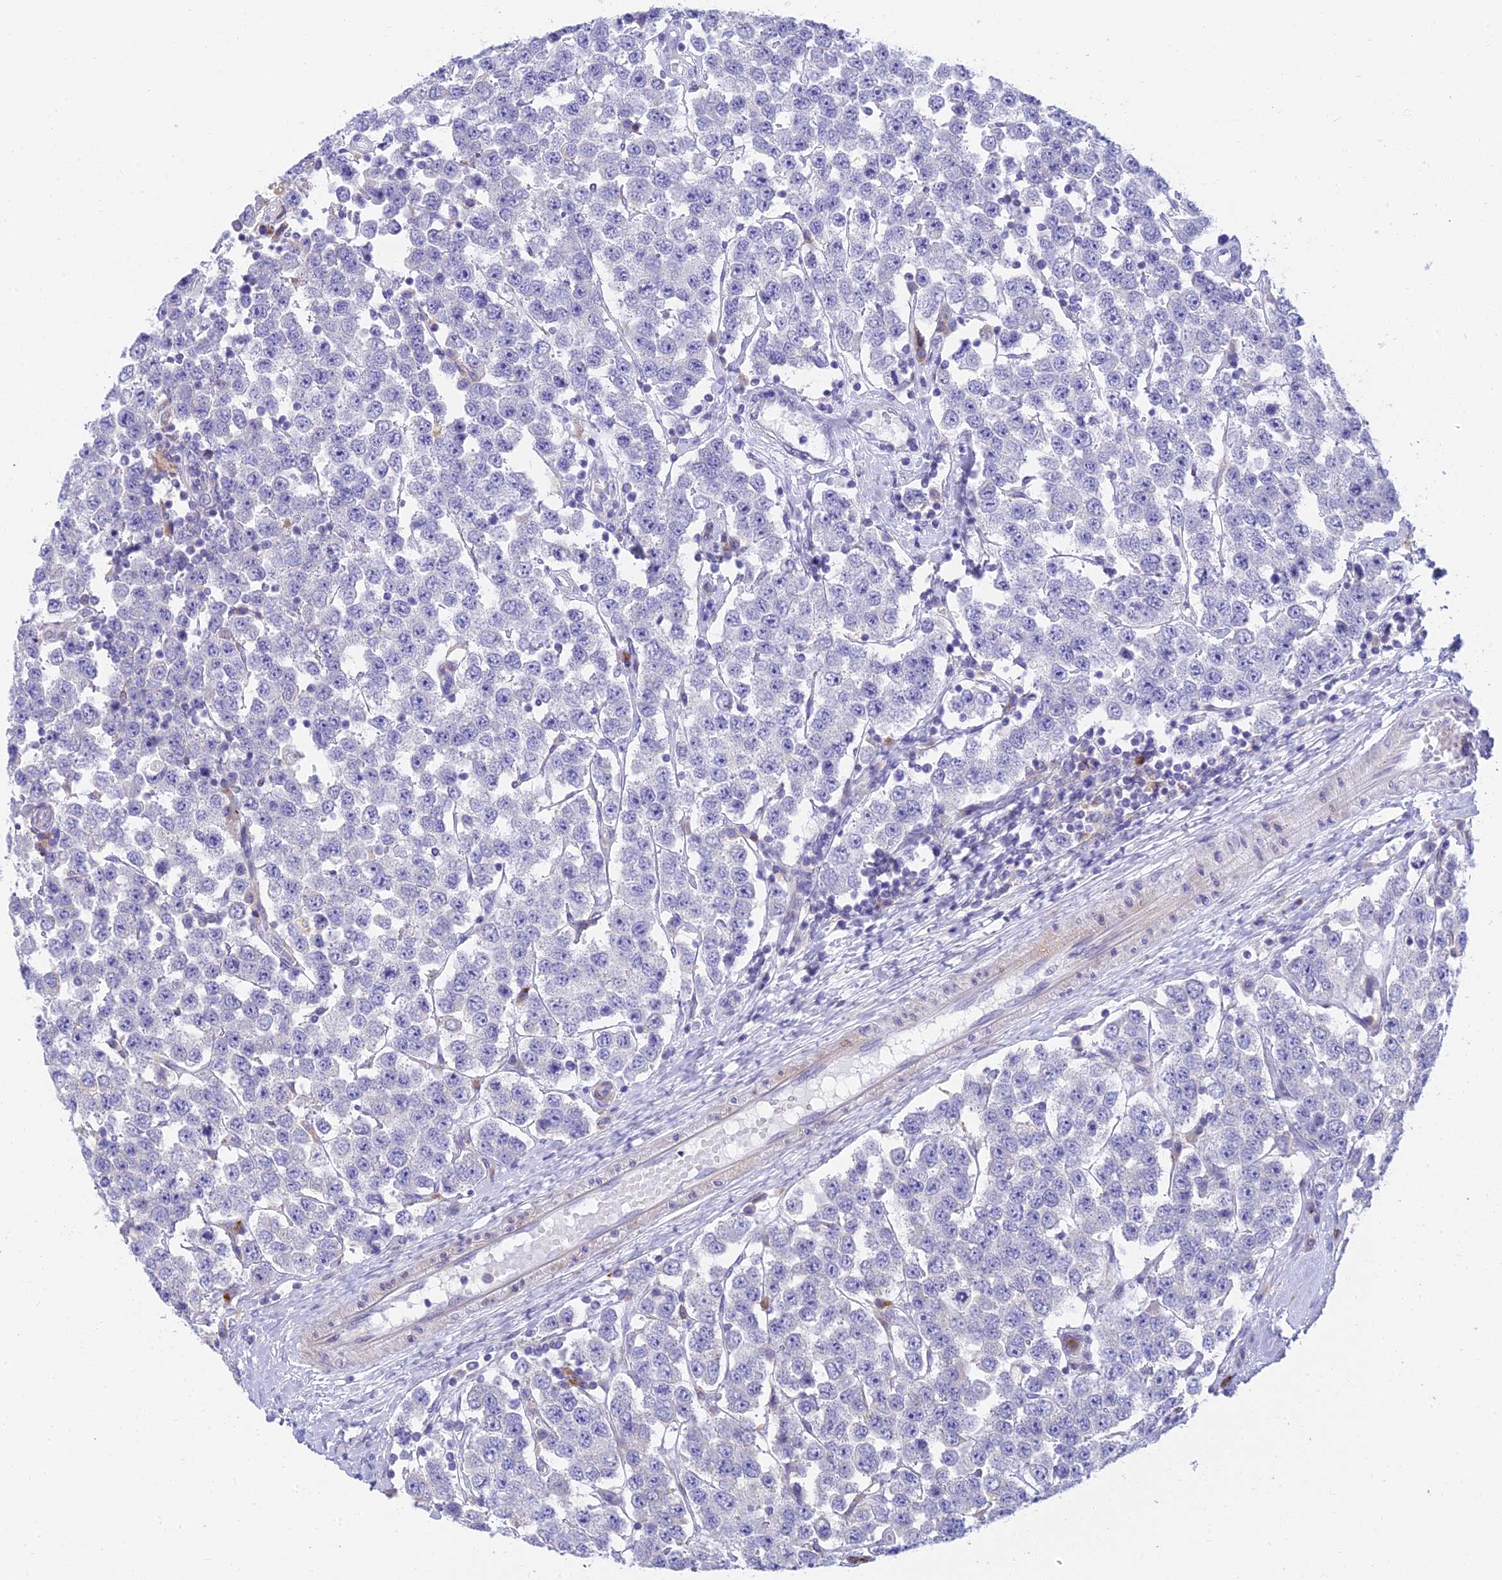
{"staining": {"intensity": "negative", "quantity": "none", "location": "none"}, "tissue": "testis cancer", "cell_type": "Tumor cells", "image_type": "cancer", "snomed": [{"axis": "morphology", "description": "Seminoma, NOS"}, {"axis": "topography", "description": "Testis"}], "caption": "High magnification brightfield microscopy of seminoma (testis) stained with DAB (3,3'-diaminobenzidine) (brown) and counterstained with hematoxylin (blue): tumor cells show no significant positivity.", "gene": "CLCN7", "patient": {"sex": "male", "age": 28}}